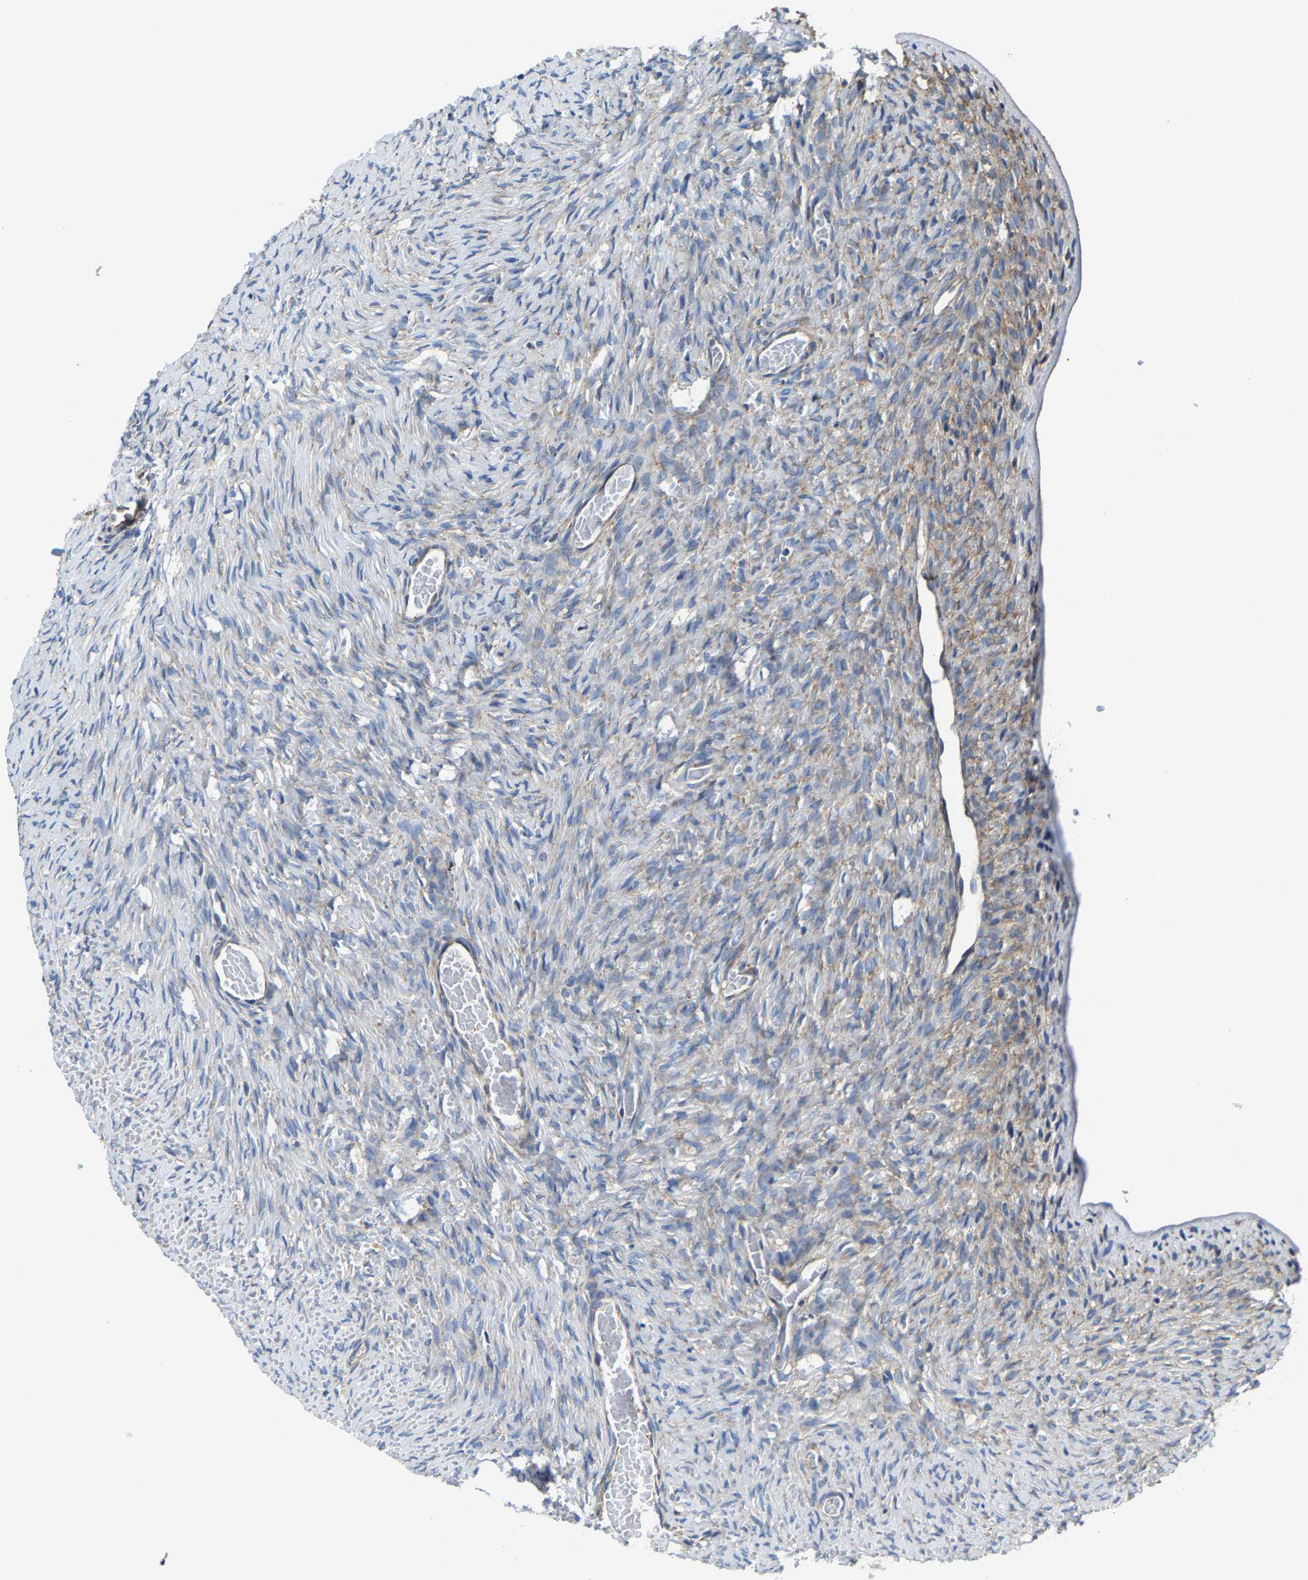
{"staining": {"intensity": "moderate", "quantity": "<25%", "location": "cytoplasmic/membranous"}, "tissue": "ovary", "cell_type": "Ovarian stroma cells", "image_type": "normal", "snomed": [{"axis": "morphology", "description": "Normal tissue, NOS"}, {"axis": "topography", "description": "Ovary"}], "caption": "The micrograph exhibits a brown stain indicating the presence of a protein in the cytoplasmic/membranous of ovarian stroma cells in ovary. Nuclei are stained in blue.", "gene": "G3BP2", "patient": {"sex": "female", "age": 27}}